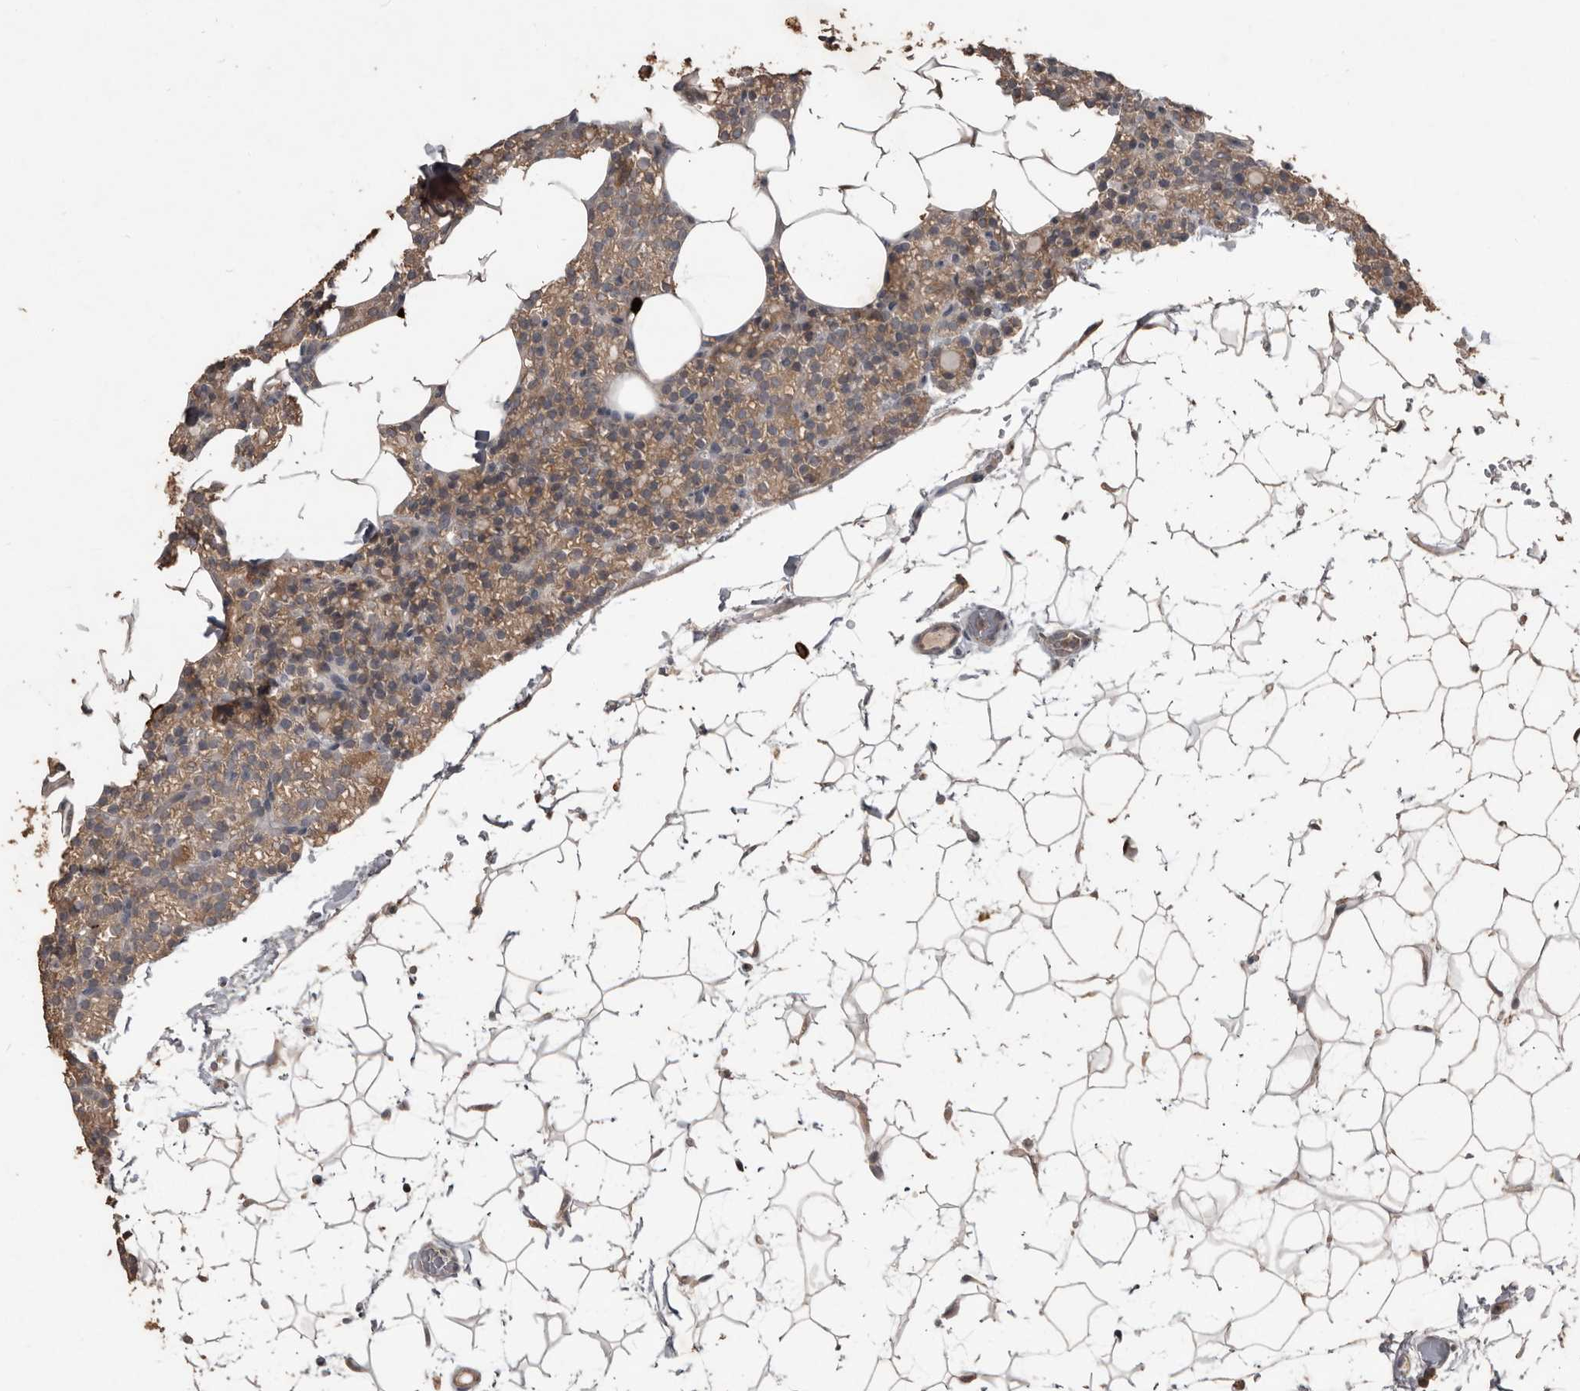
{"staining": {"intensity": "moderate", "quantity": ">75%", "location": "cytoplasmic/membranous"}, "tissue": "parathyroid gland", "cell_type": "Glandular cells", "image_type": "normal", "snomed": [{"axis": "morphology", "description": "Normal tissue, NOS"}, {"axis": "topography", "description": "Parathyroid gland"}], "caption": "This is a histology image of IHC staining of benign parathyroid gland, which shows moderate expression in the cytoplasmic/membranous of glandular cells.", "gene": "BAMBI", "patient": {"sex": "female", "age": 56}}